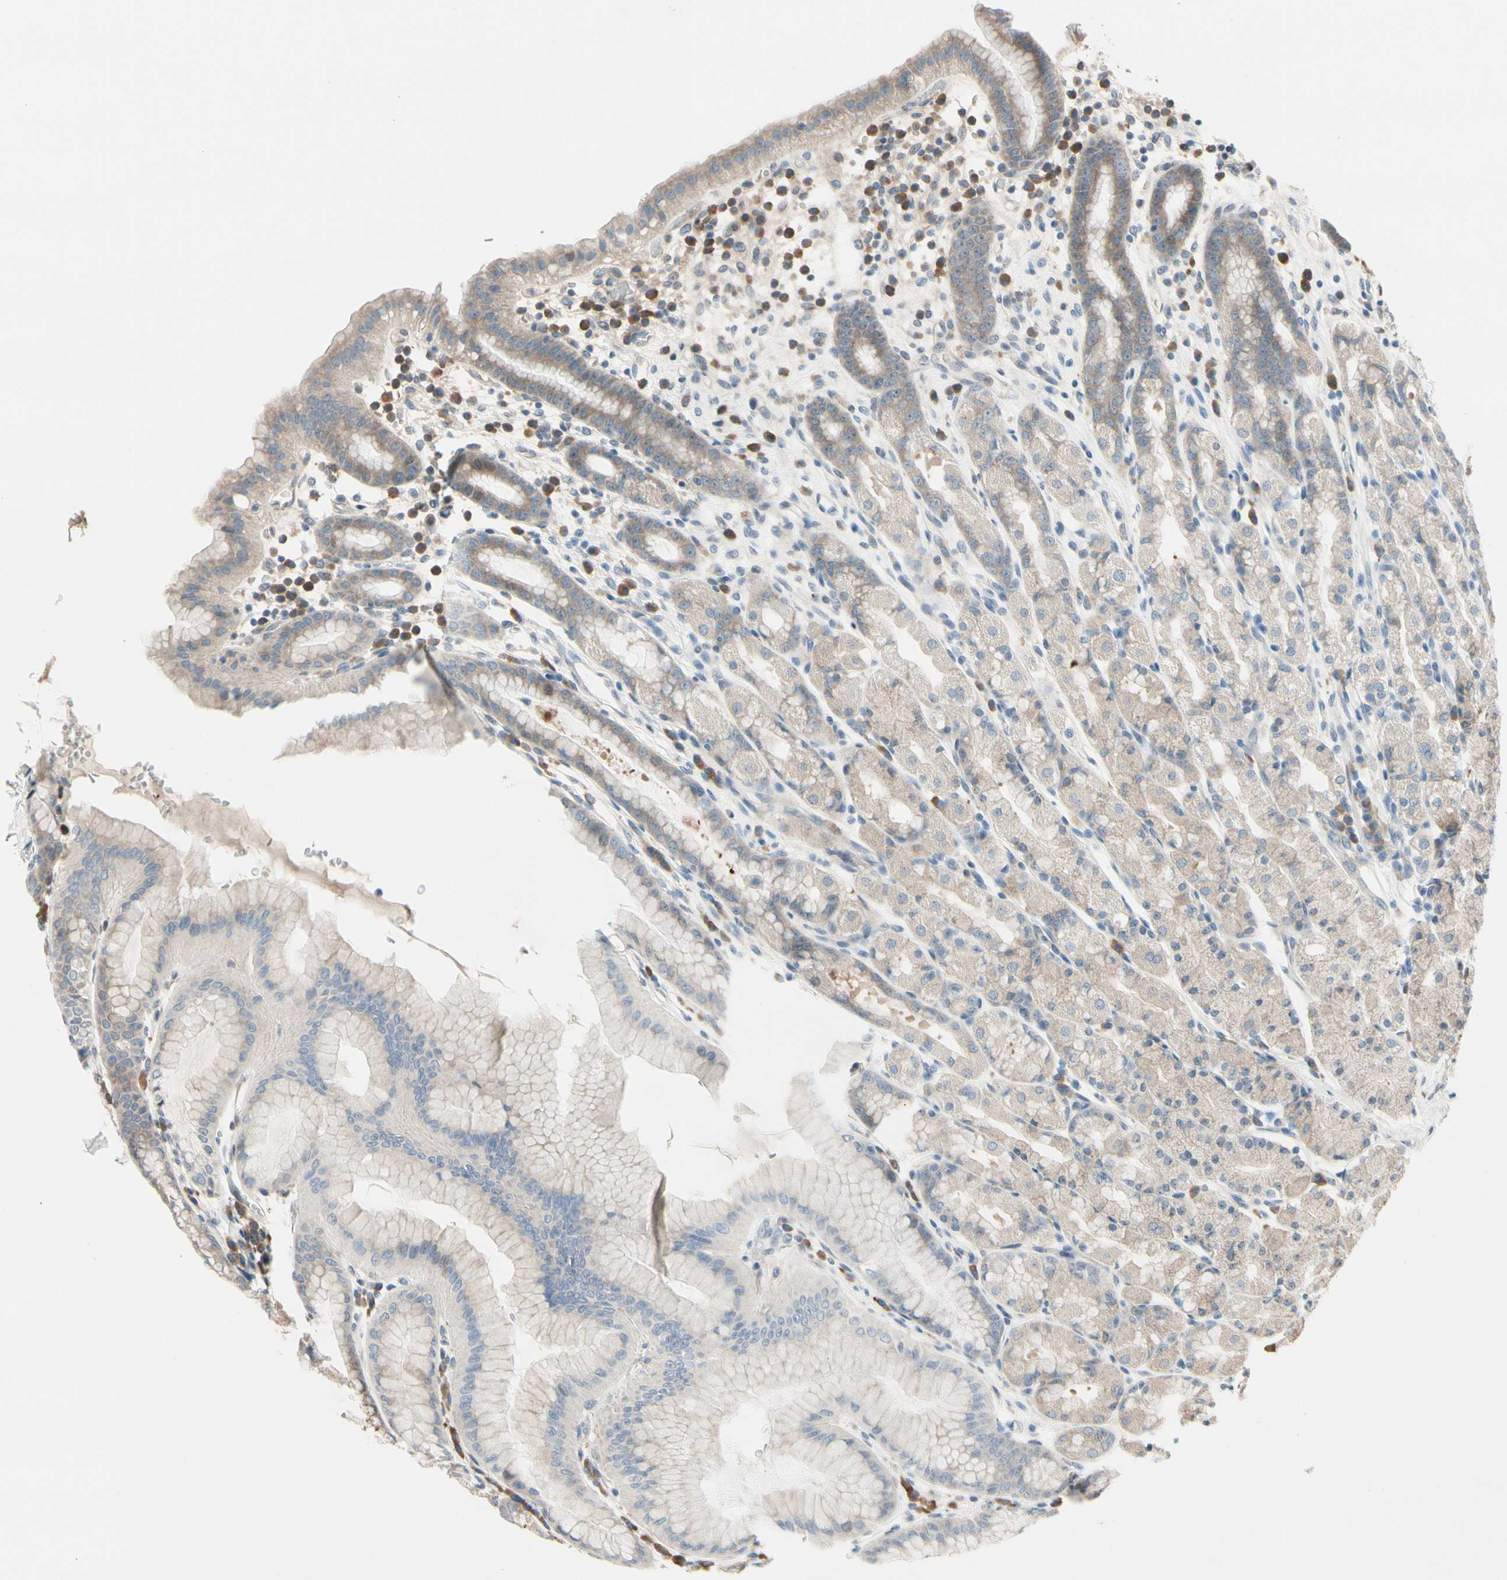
{"staining": {"intensity": "weak", "quantity": "25%-75%", "location": "cytoplasmic/membranous"}, "tissue": "stomach", "cell_type": "Glandular cells", "image_type": "normal", "snomed": [{"axis": "morphology", "description": "Normal tissue, NOS"}, {"axis": "topography", "description": "Stomach, upper"}], "caption": "The image demonstrates a brown stain indicating the presence of a protein in the cytoplasmic/membranous of glandular cells in stomach. Immunohistochemistry stains the protein in brown and the nuclei are stained blue.", "gene": "SNX29", "patient": {"sex": "male", "age": 68}}